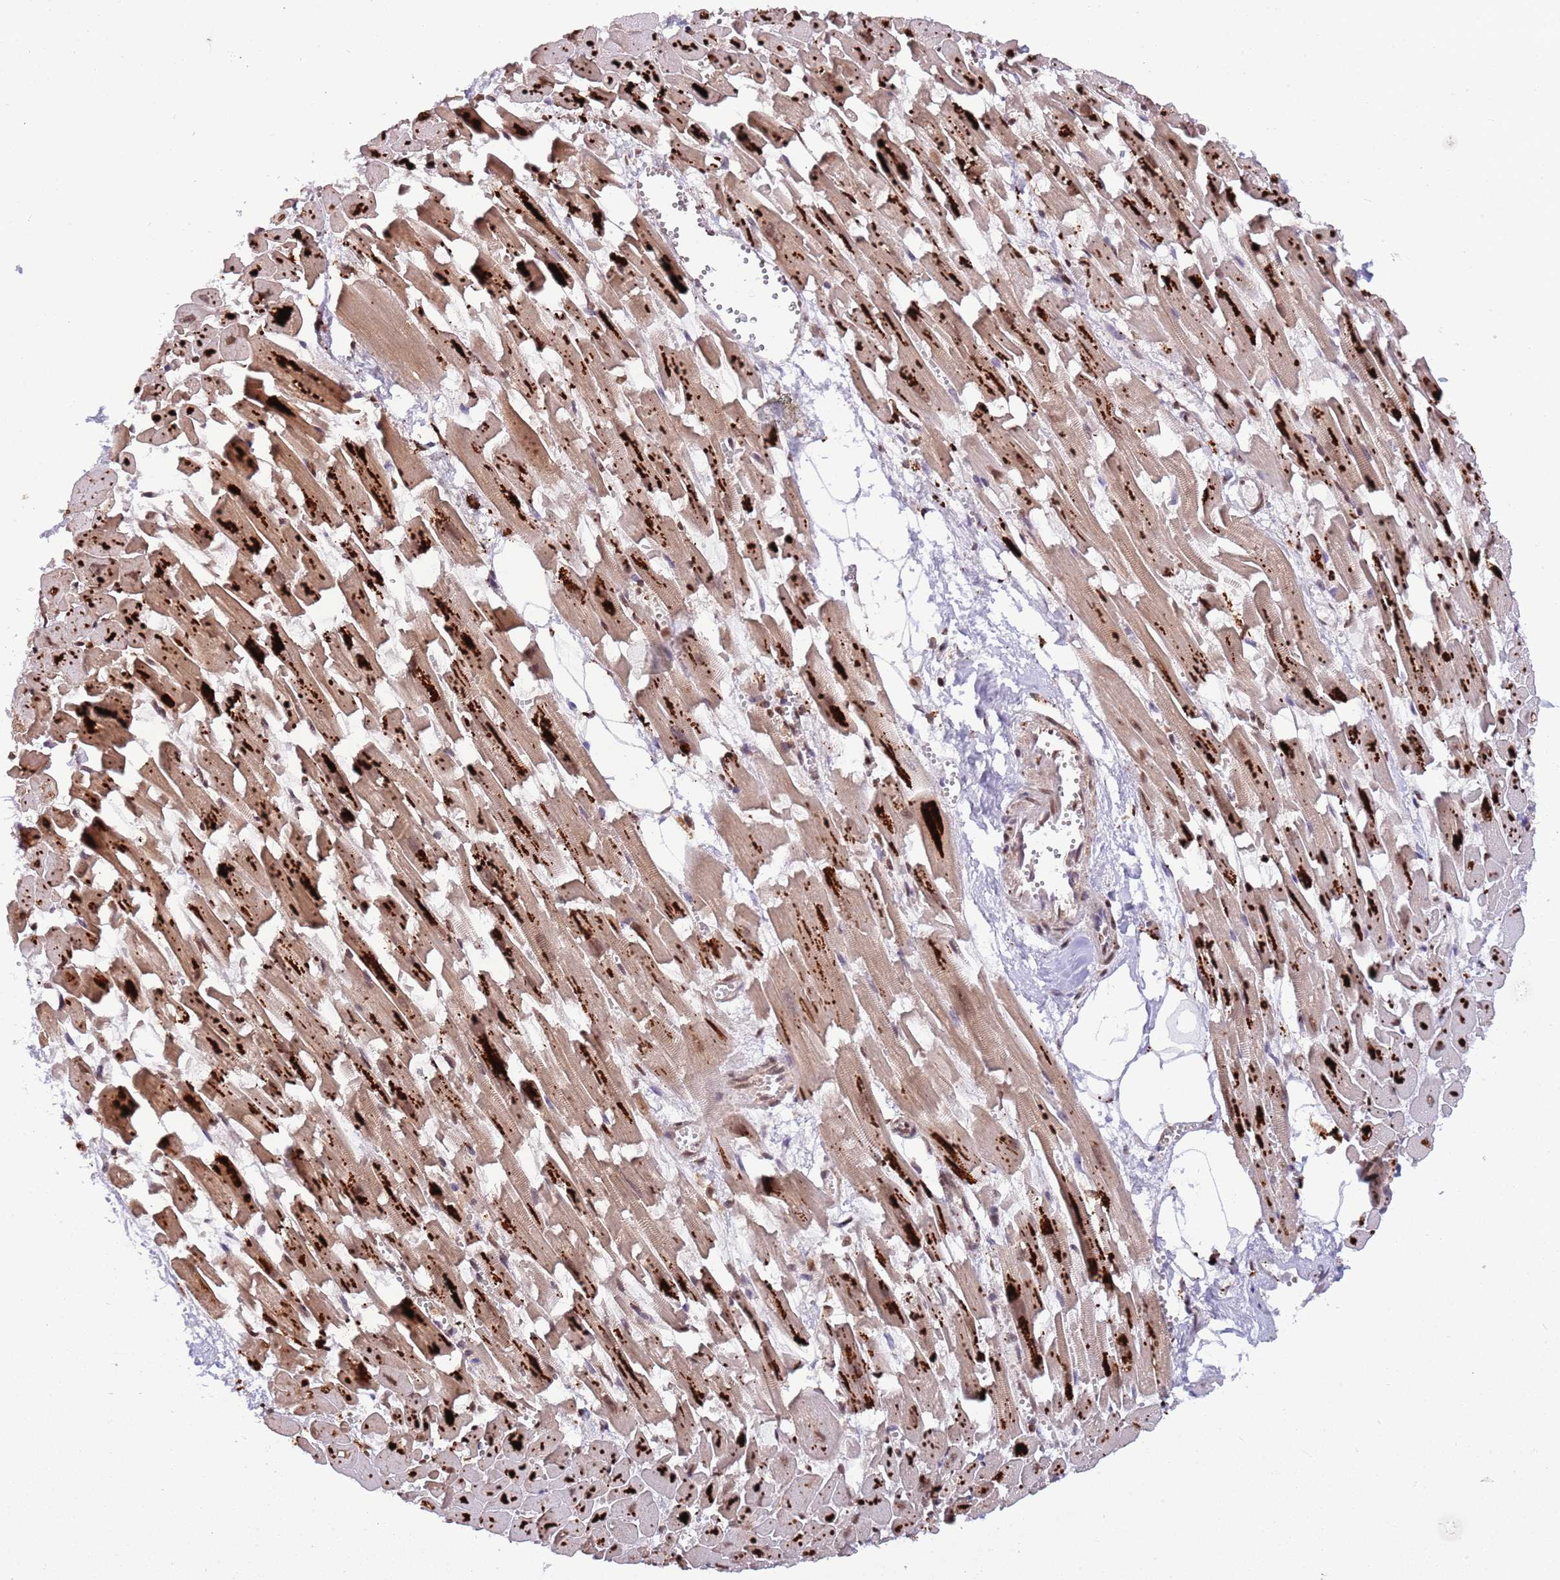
{"staining": {"intensity": "strong", "quantity": ">75%", "location": "cytoplasmic/membranous"}, "tissue": "heart muscle", "cell_type": "Cardiomyocytes", "image_type": "normal", "snomed": [{"axis": "morphology", "description": "Normal tissue, NOS"}, {"axis": "topography", "description": "Heart"}], "caption": "A high amount of strong cytoplasmic/membranous staining is seen in about >75% of cardiomyocytes in unremarkable heart muscle. (Stains: DAB in brown, nuclei in blue, Microscopy: brightfield microscopy at high magnification).", "gene": "TRIM27", "patient": {"sex": "female", "age": 64}}